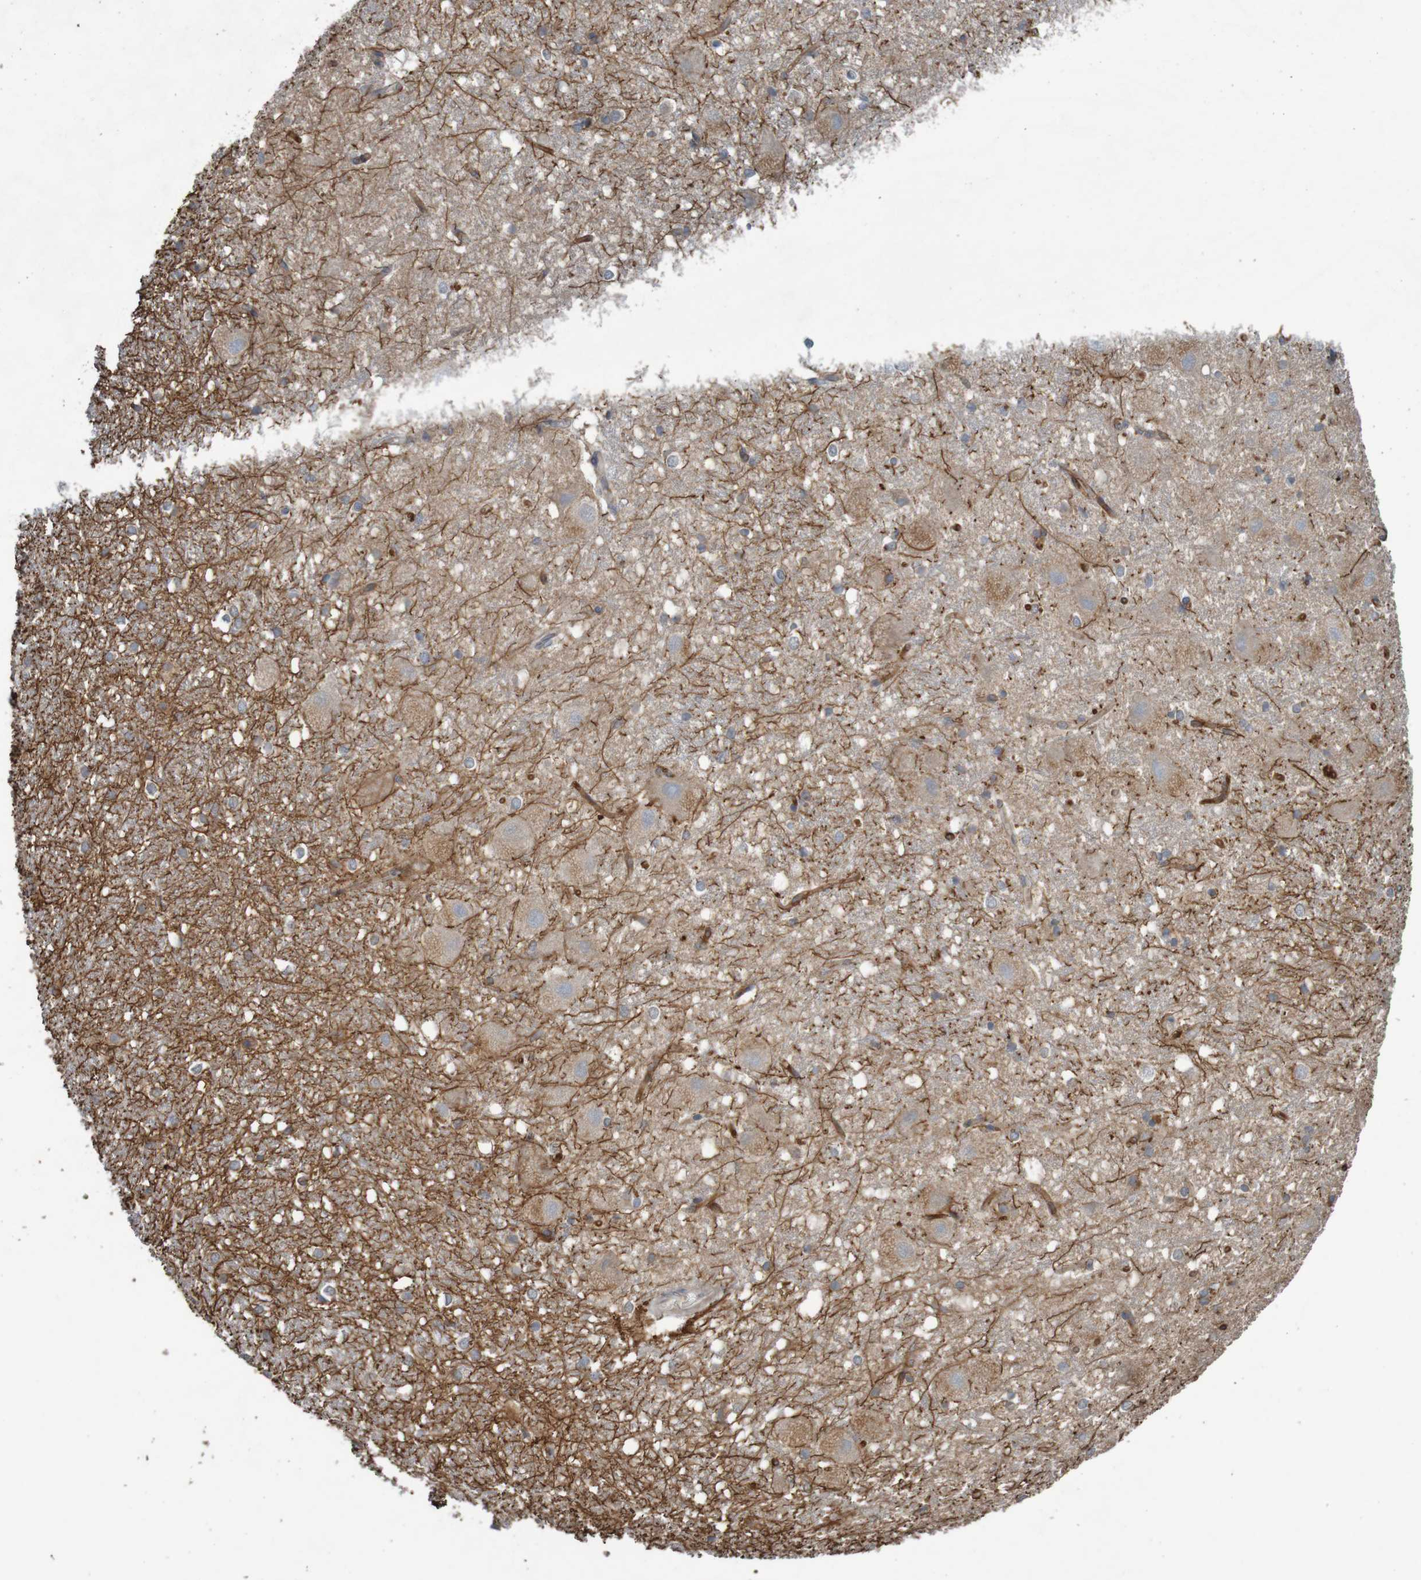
{"staining": {"intensity": "negative", "quantity": "none", "location": "none"}, "tissue": "hippocampus", "cell_type": "Glial cells", "image_type": "normal", "snomed": [{"axis": "morphology", "description": "Normal tissue, NOS"}, {"axis": "topography", "description": "Hippocampus"}], "caption": "This is an immunohistochemistry image of benign human hippocampus. There is no positivity in glial cells.", "gene": "B3GAT2", "patient": {"sex": "female", "age": 19}}